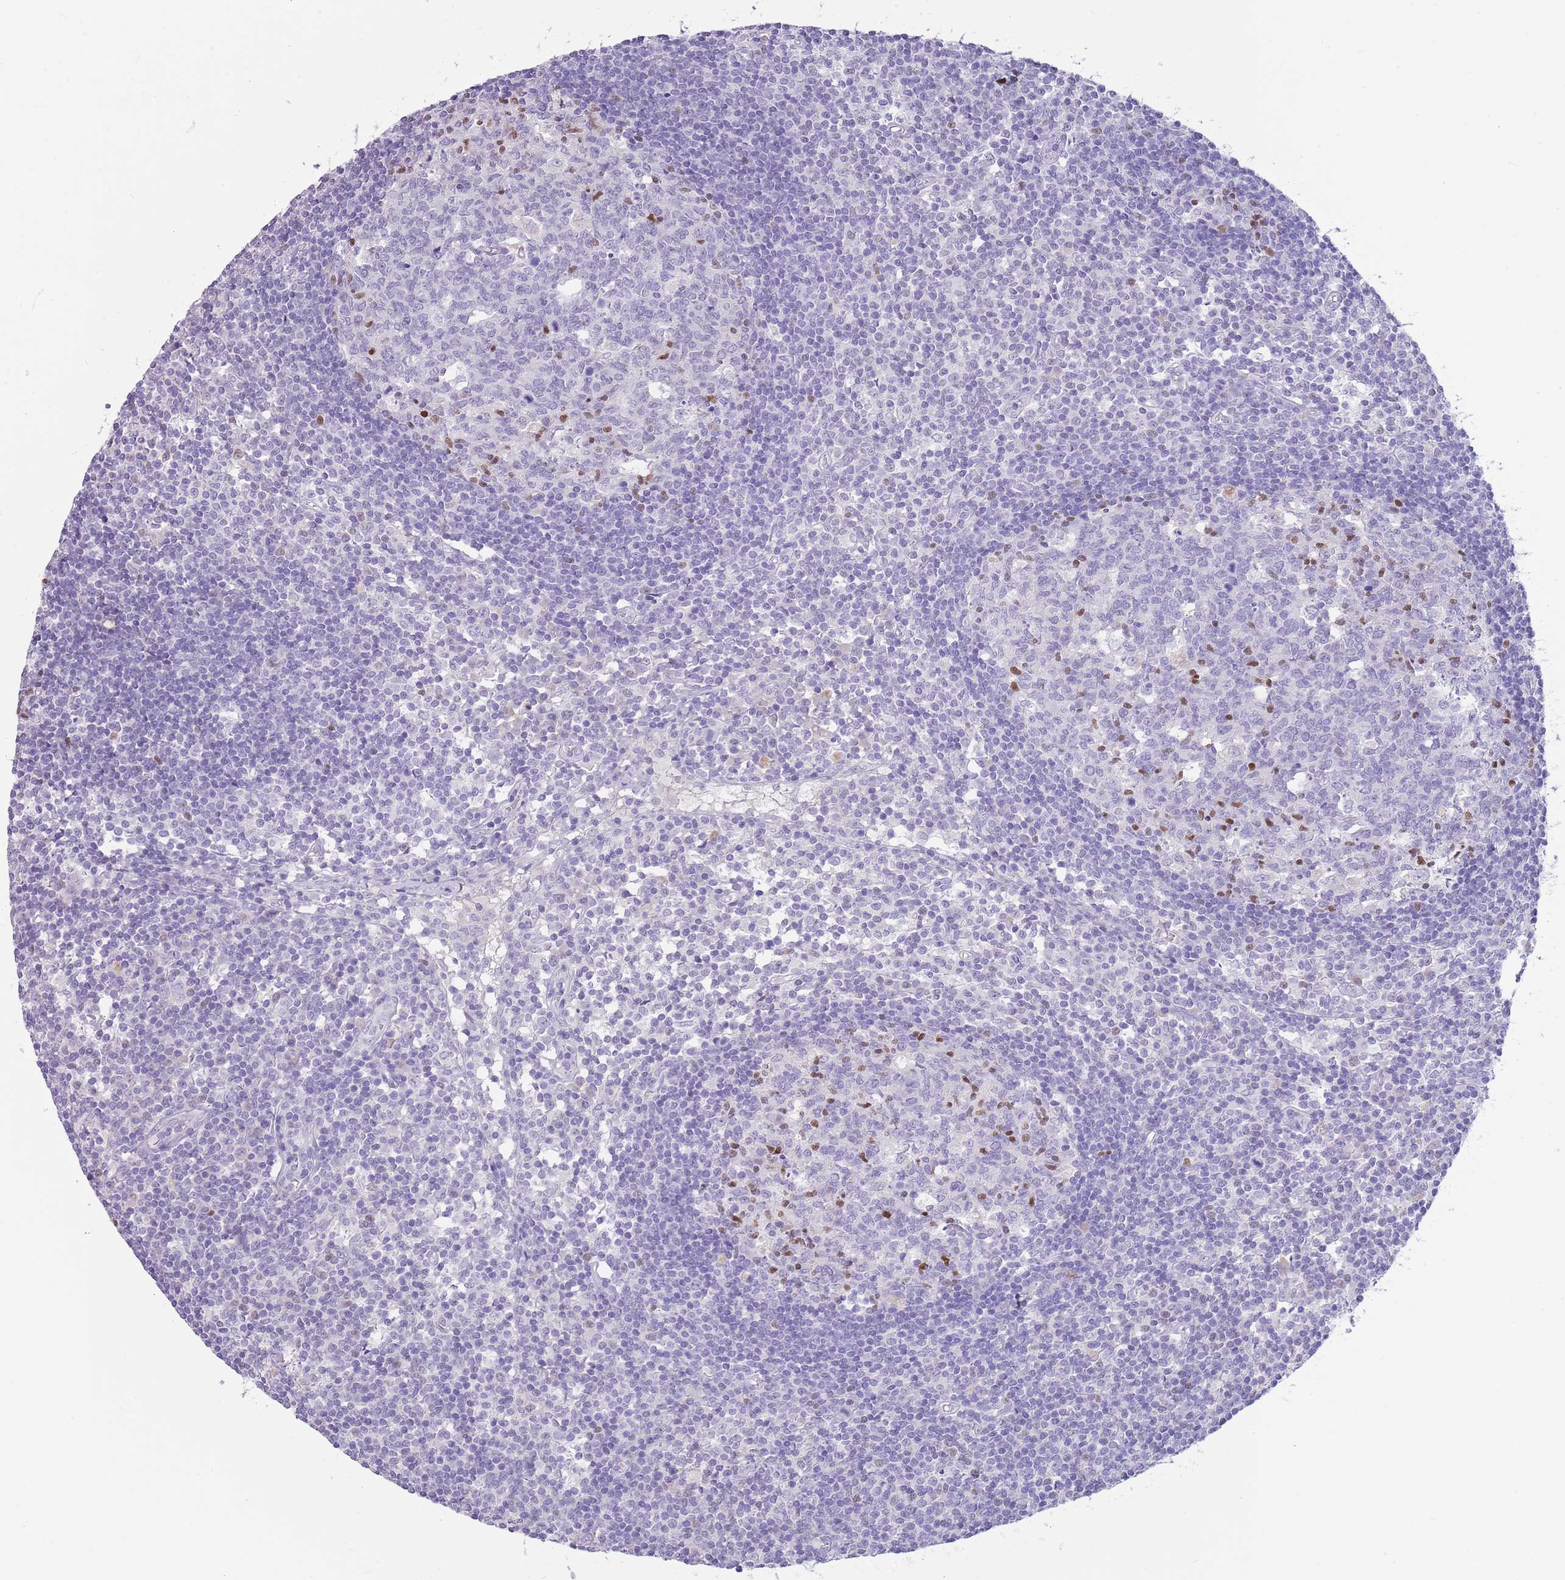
{"staining": {"intensity": "moderate", "quantity": "<25%", "location": "nuclear"}, "tissue": "lymph node", "cell_type": "Germinal center cells", "image_type": "normal", "snomed": [{"axis": "morphology", "description": "Normal tissue, NOS"}, {"axis": "topography", "description": "Lymph node"}], "caption": "A histopathology image of human lymph node stained for a protein shows moderate nuclear brown staining in germinal center cells.", "gene": "TOX2", "patient": {"sex": "female", "age": 55}}